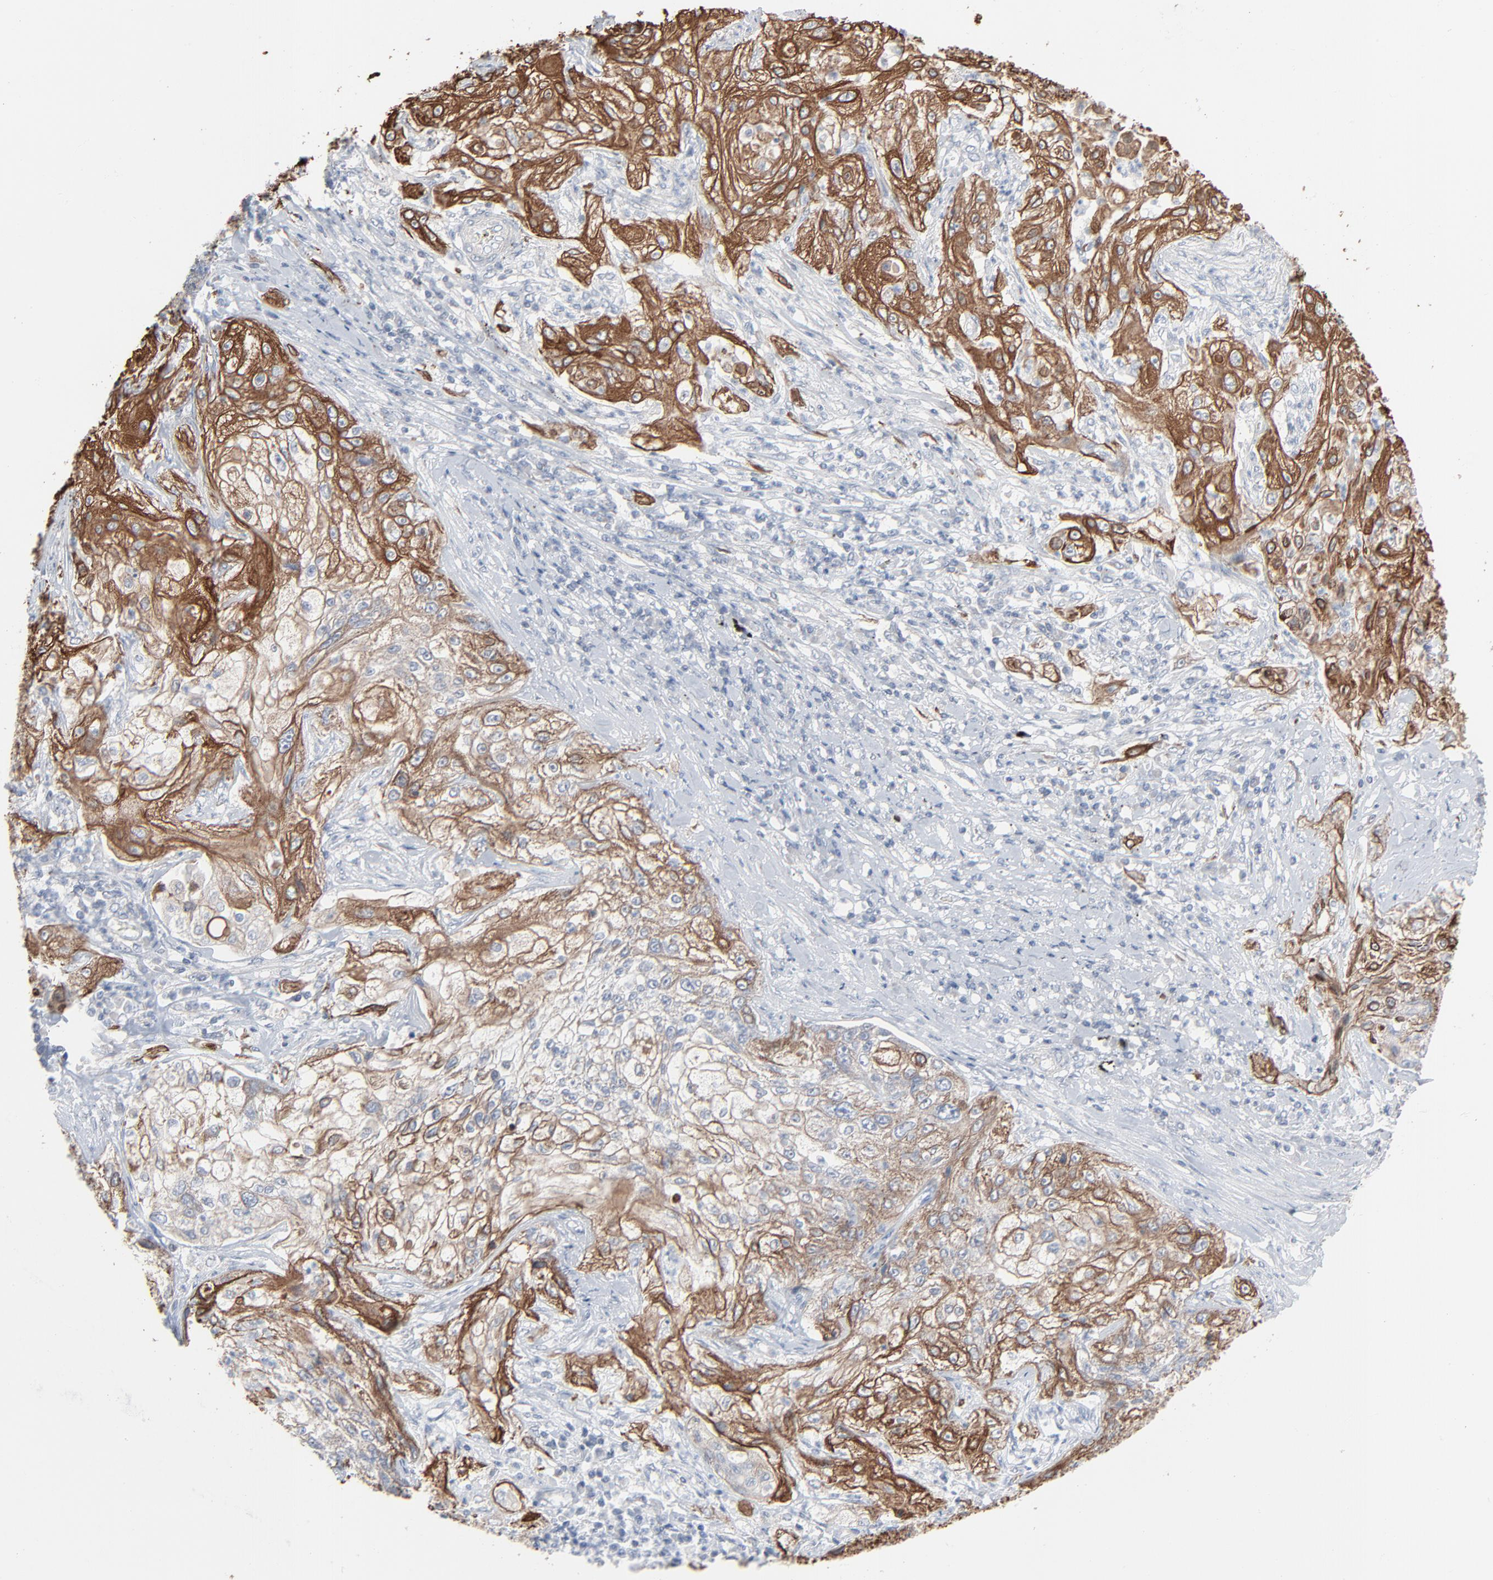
{"staining": {"intensity": "strong", "quantity": ">75%", "location": "cytoplasmic/membranous"}, "tissue": "lung cancer", "cell_type": "Tumor cells", "image_type": "cancer", "snomed": [{"axis": "morphology", "description": "Inflammation, NOS"}, {"axis": "morphology", "description": "Squamous cell carcinoma, NOS"}, {"axis": "topography", "description": "Lymph node"}, {"axis": "topography", "description": "Soft tissue"}, {"axis": "topography", "description": "Lung"}], "caption": "A photomicrograph of lung cancer (squamous cell carcinoma) stained for a protein exhibits strong cytoplasmic/membranous brown staining in tumor cells. The protein of interest is stained brown, and the nuclei are stained in blue (DAB (3,3'-diaminobenzidine) IHC with brightfield microscopy, high magnification).", "gene": "OPTN", "patient": {"sex": "male", "age": 66}}